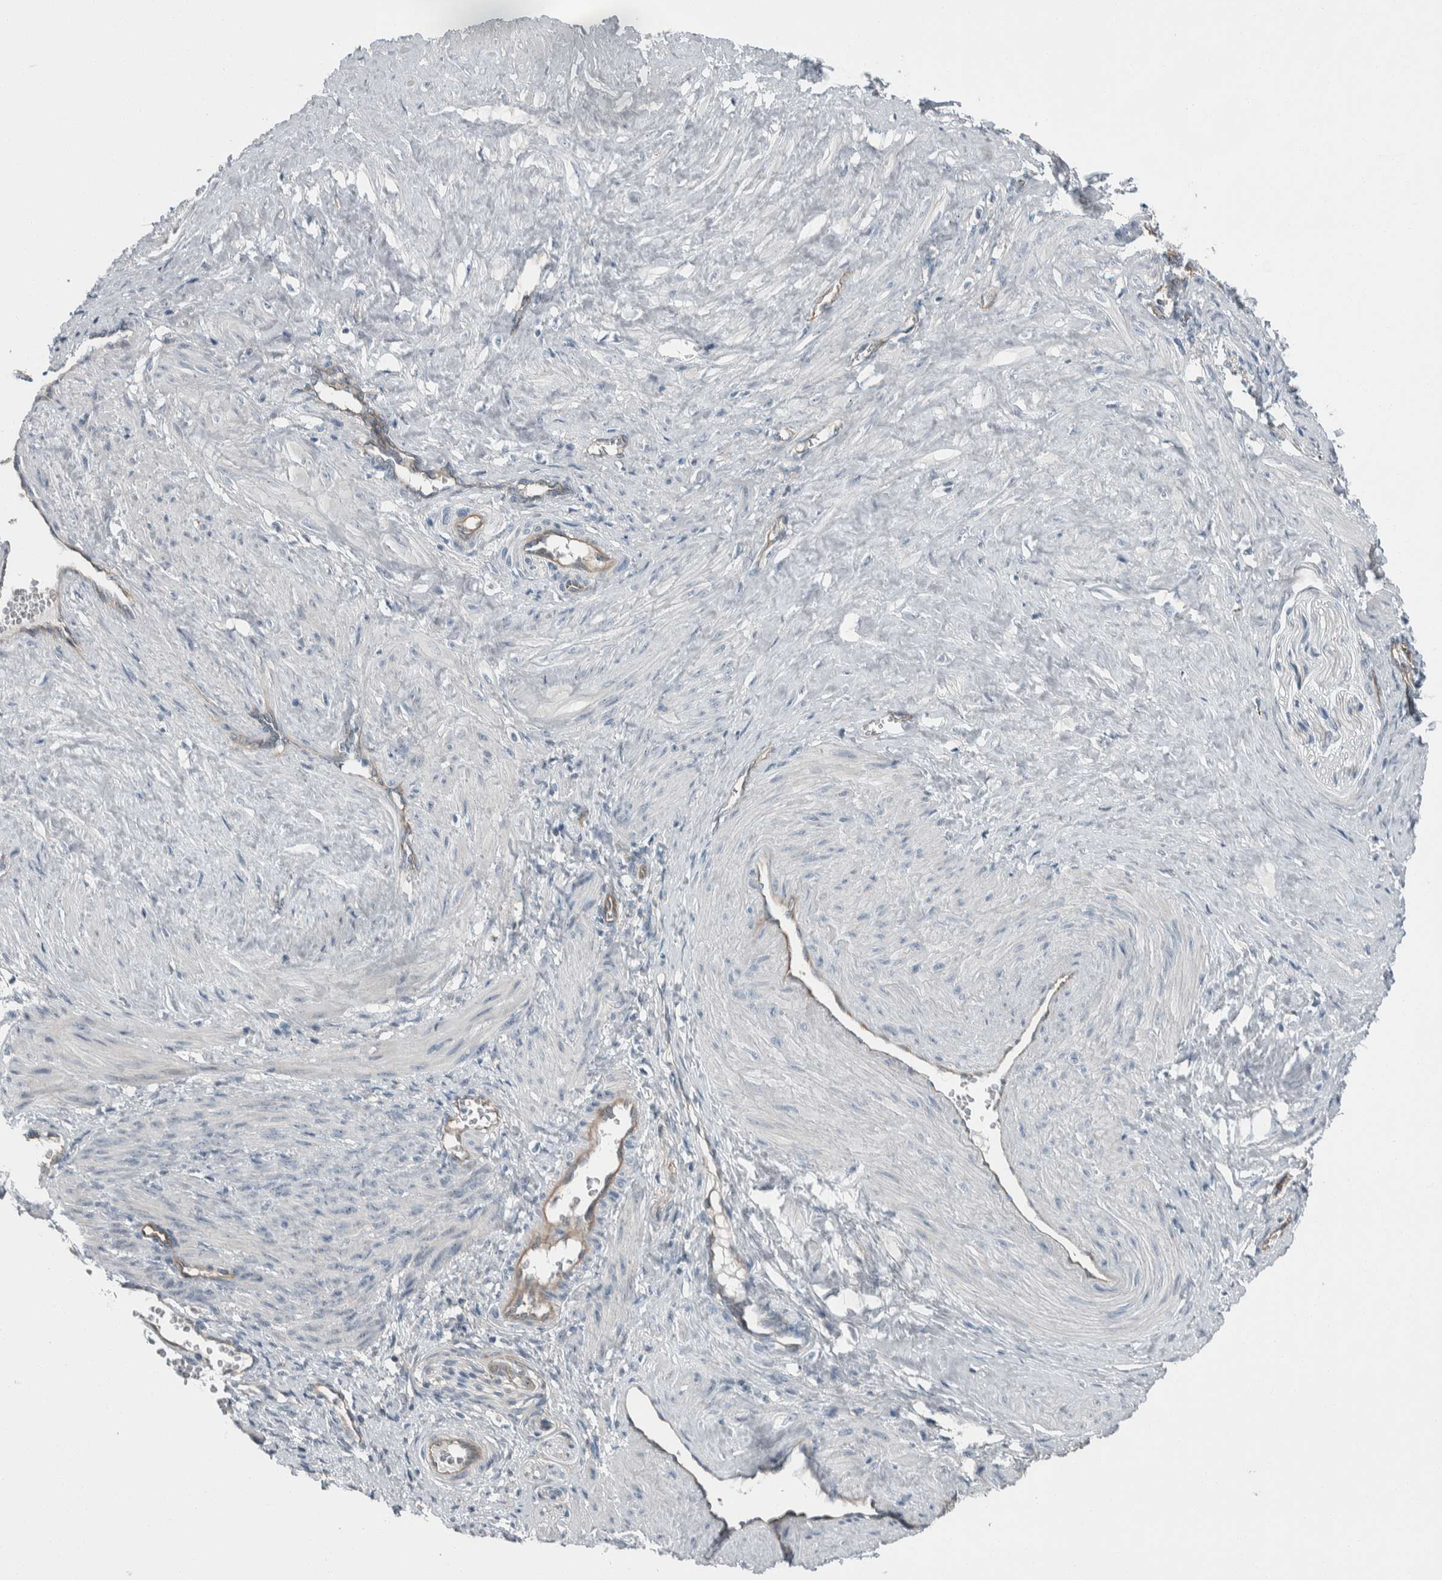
{"staining": {"intensity": "negative", "quantity": "none", "location": "none"}, "tissue": "smooth muscle", "cell_type": "Smooth muscle cells", "image_type": "normal", "snomed": [{"axis": "morphology", "description": "Normal tissue, NOS"}, {"axis": "topography", "description": "Endometrium"}], "caption": "This photomicrograph is of unremarkable smooth muscle stained with IHC to label a protein in brown with the nuclei are counter-stained blue. There is no staining in smooth muscle cells. Brightfield microscopy of immunohistochemistry stained with DAB (brown) and hematoxylin (blue), captured at high magnification.", "gene": "USP25", "patient": {"sex": "female", "age": 33}}